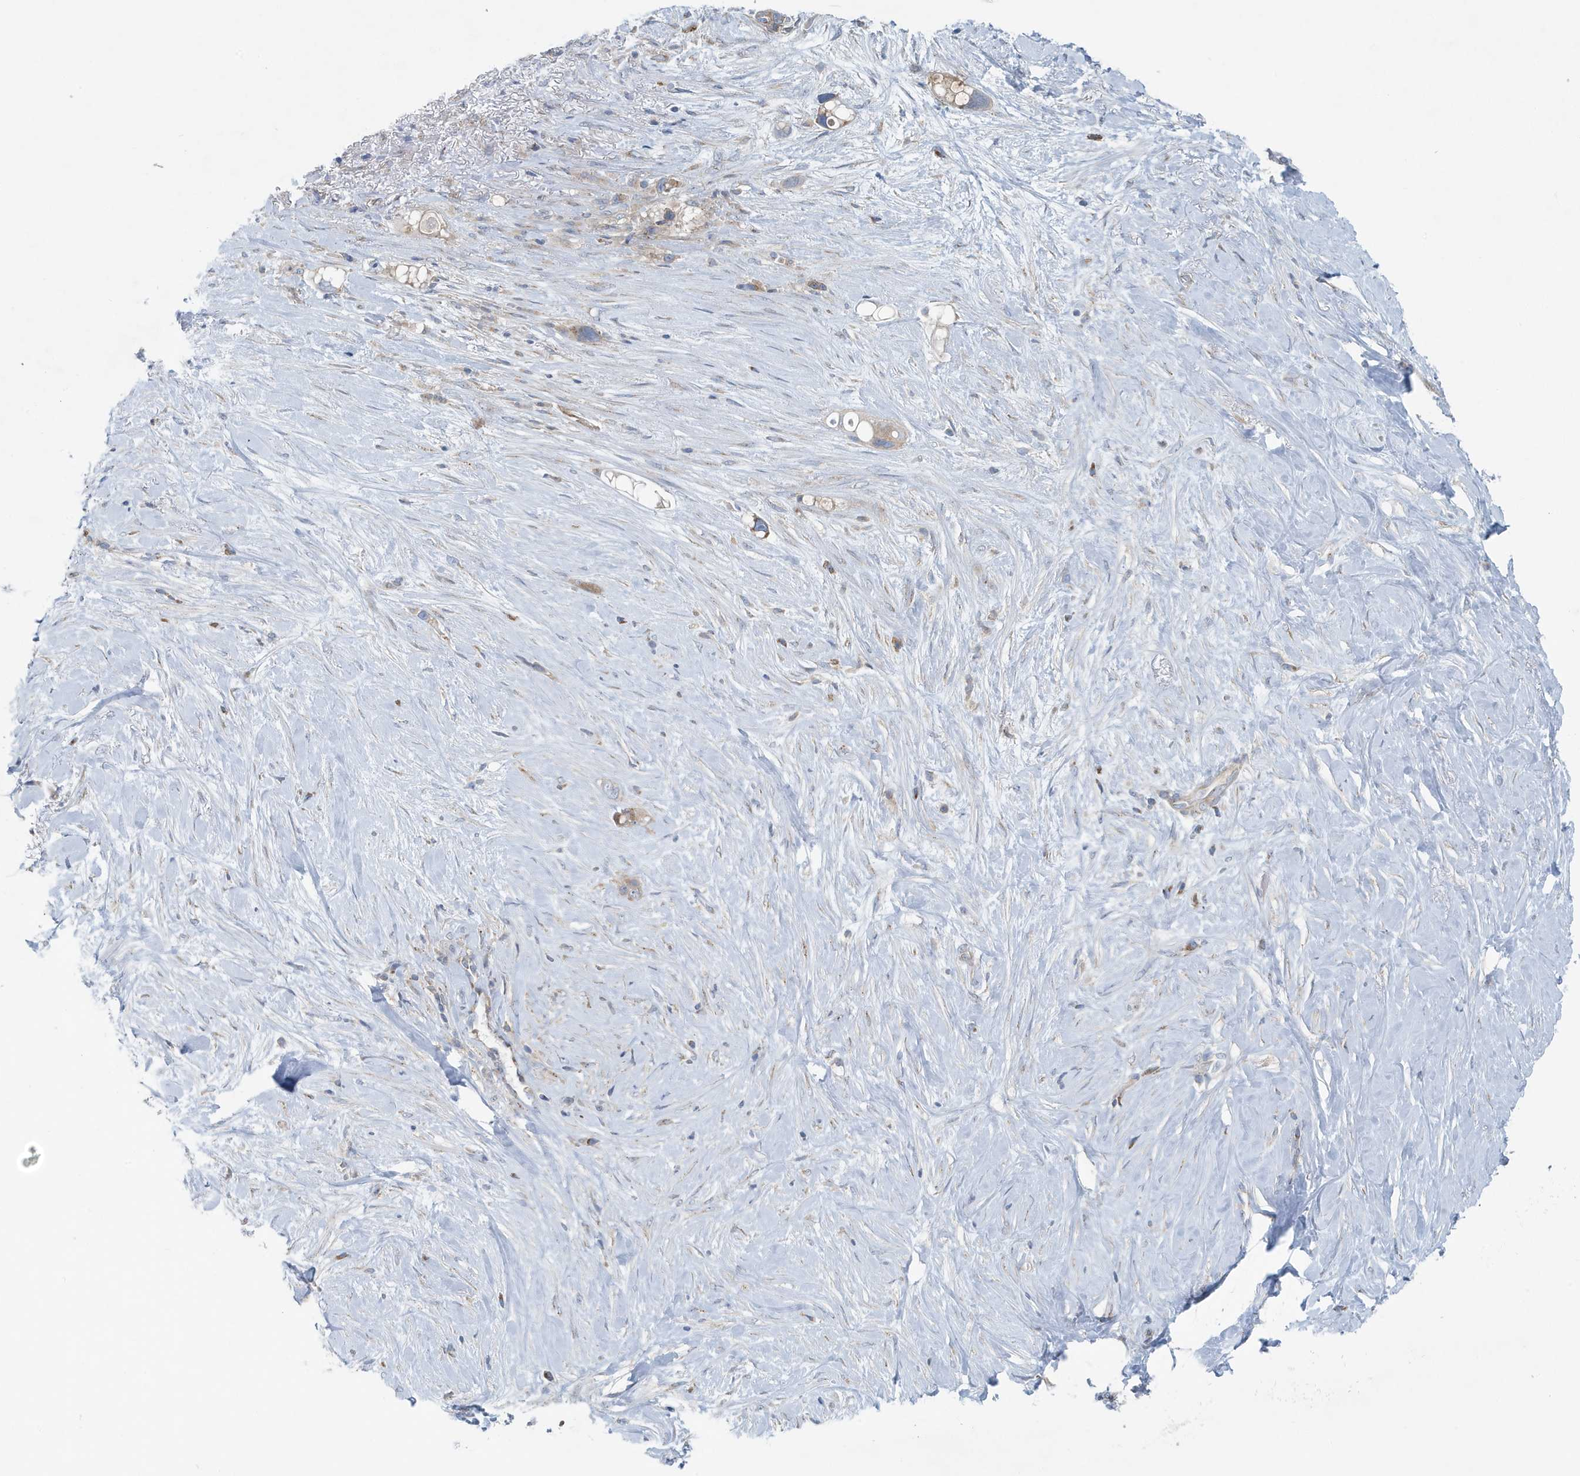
{"staining": {"intensity": "weak", "quantity": "25%-75%", "location": "cytoplasmic/membranous"}, "tissue": "pancreatic cancer", "cell_type": "Tumor cells", "image_type": "cancer", "snomed": [{"axis": "morphology", "description": "Adenocarcinoma, NOS"}, {"axis": "topography", "description": "Pancreas"}], "caption": "IHC photomicrograph of neoplastic tissue: human pancreatic adenocarcinoma stained using immunohistochemistry (IHC) demonstrates low levels of weak protein expression localized specifically in the cytoplasmic/membranous of tumor cells, appearing as a cytoplasmic/membranous brown color.", "gene": "PPM1M", "patient": {"sex": "female", "age": 72}}